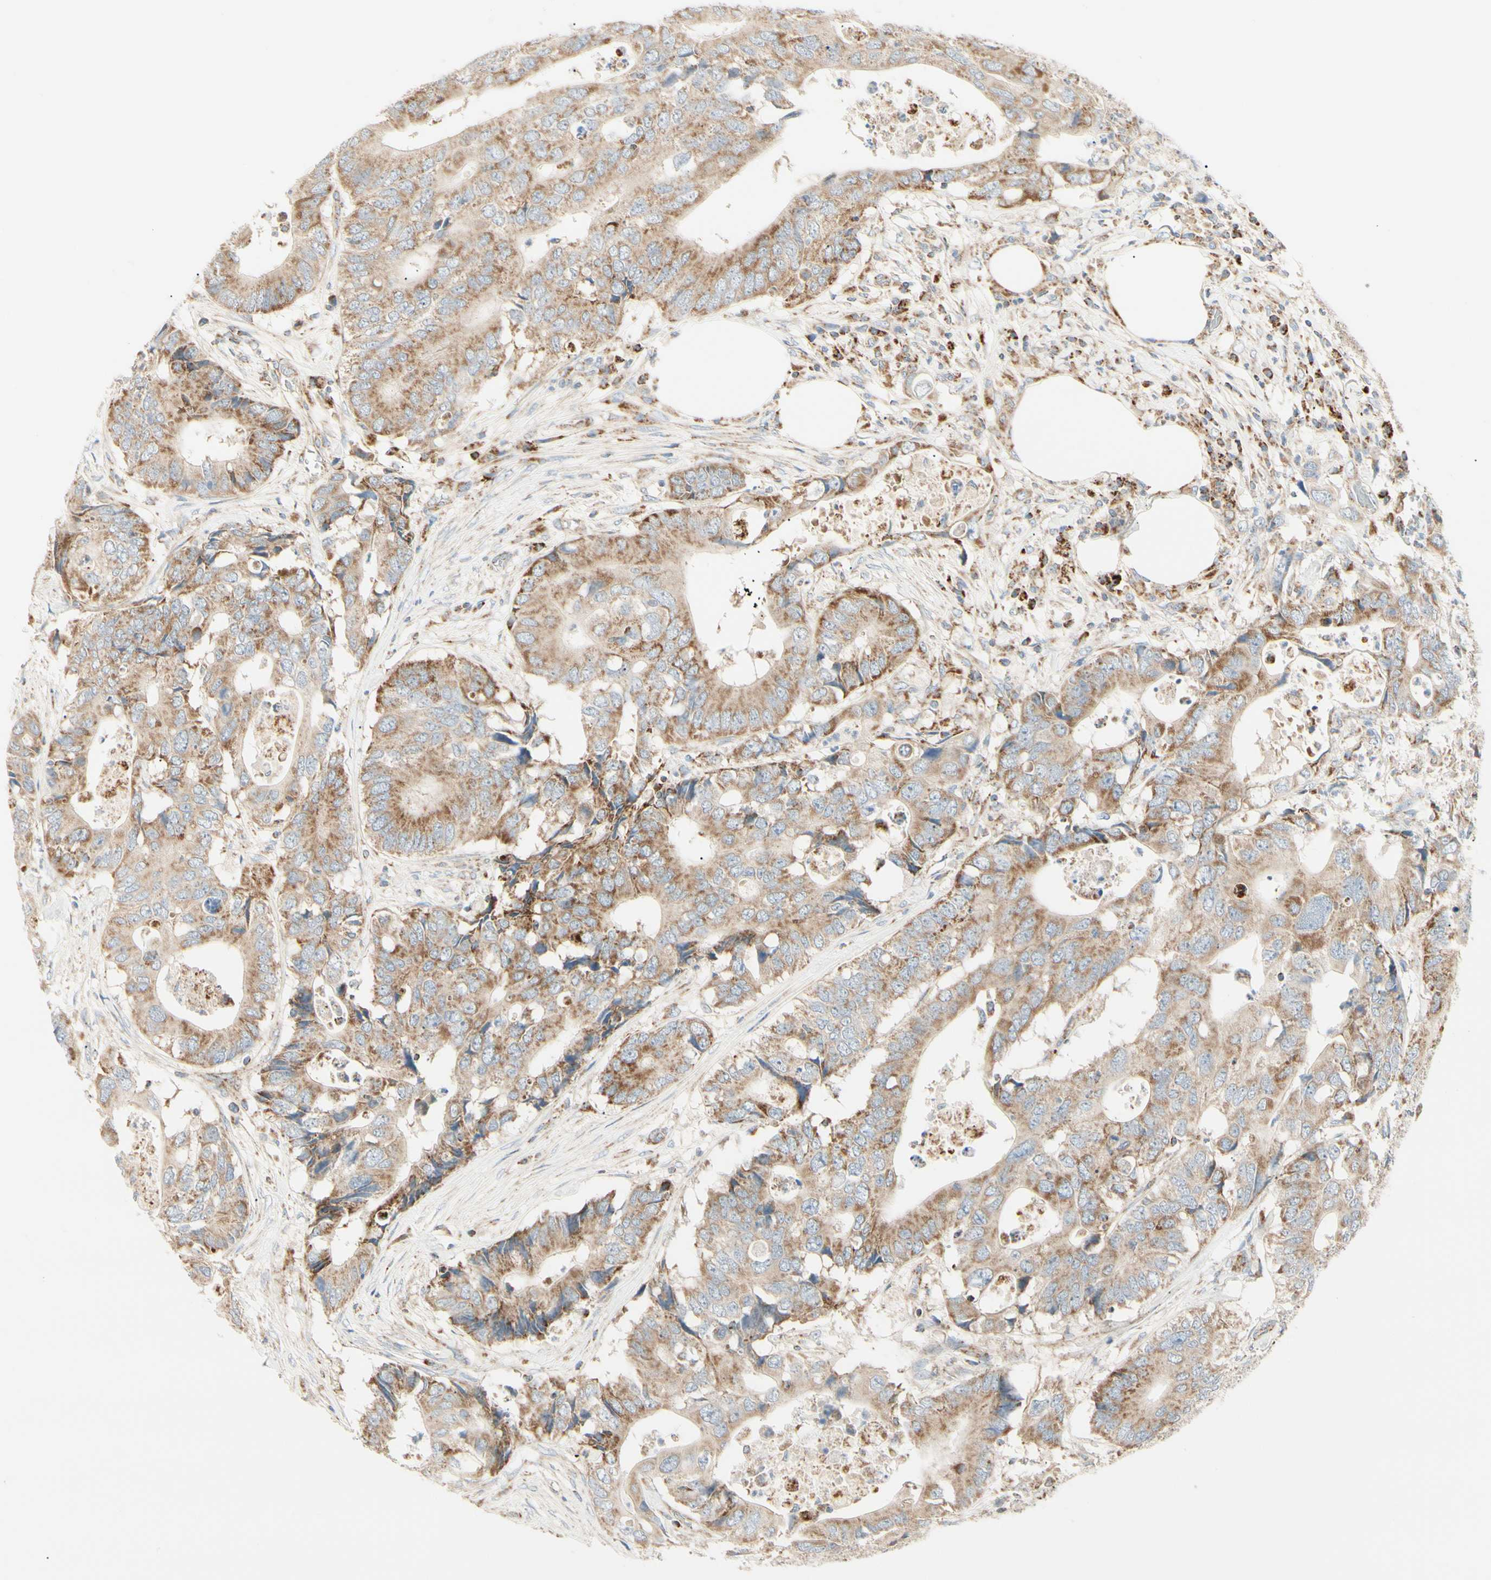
{"staining": {"intensity": "moderate", "quantity": ">75%", "location": "cytoplasmic/membranous"}, "tissue": "colorectal cancer", "cell_type": "Tumor cells", "image_type": "cancer", "snomed": [{"axis": "morphology", "description": "Adenocarcinoma, NOS"}, {"axis": "topography", "description": "Colon"}], "caption": "Protein staining of colorectal cancer tissue exhibits moderate cytoplasmic/membranous positivity in approximately >75% of tumor cells. (Brightfield microscopy of DAB IHC at high magnification).", "gene": "TBC1D10A", "patient": {"sex": "male", "age": 71}}